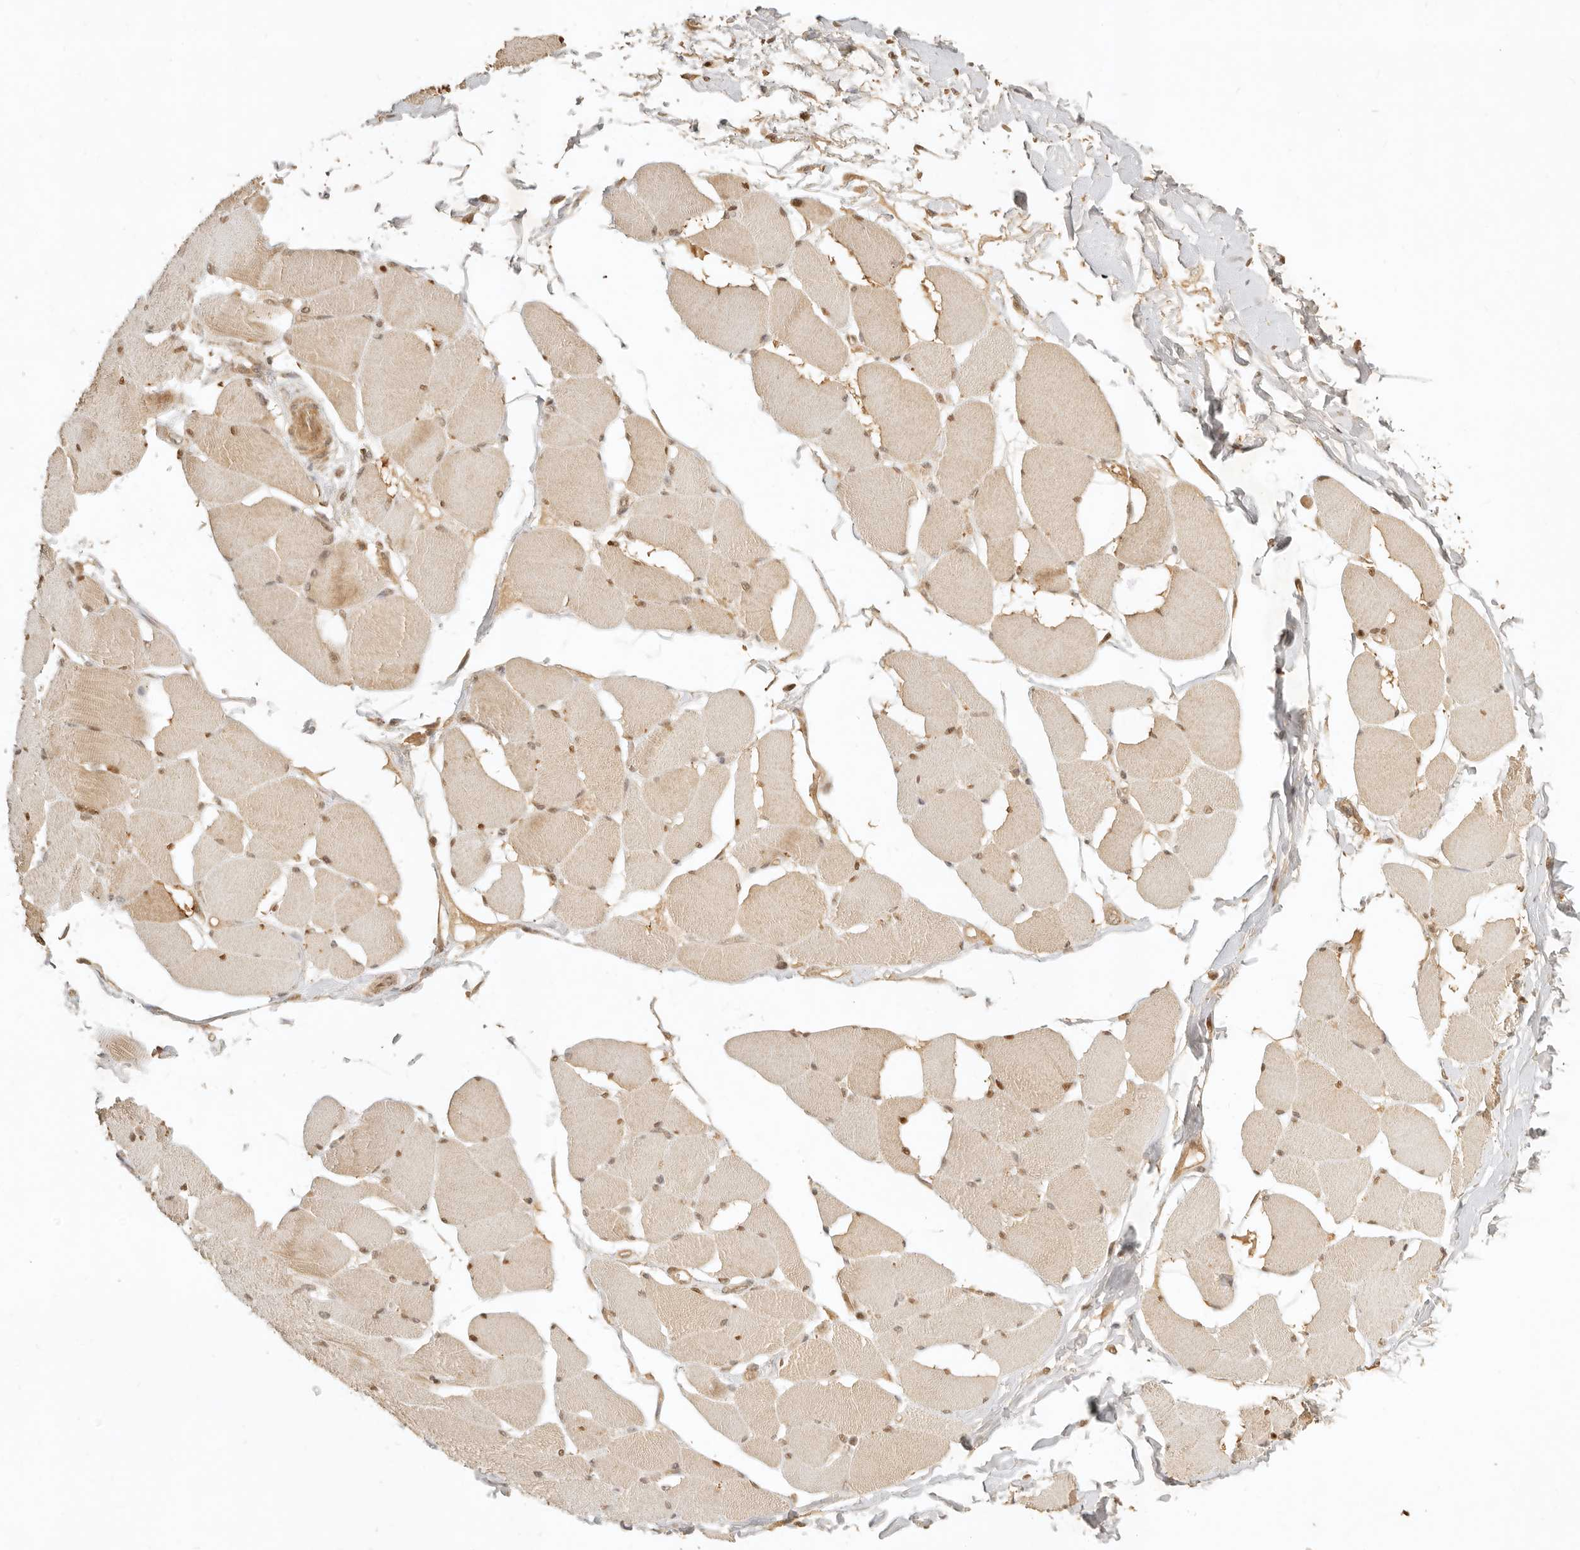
{"staining": {"intensity": "moderate", "quantity": ">75%", "location": "cytoplasmic/membranous,nuclear"}, "tissue": "skeletal muscle", "cell_type": "Myocytes", "image_type": "normal", "snomed": [{"axis": "morphology", "description": "Normal tissue, NOS"}, {"axis": "topography", "description": "Skin"}, {"axis": "topography", "description": "Skeletal muscle"}], "caption": "IHC micrograph of benign skeletal muscle stained for a protein (brown), which demonstrates medium levels of moderate cytoplasmic/membranous,nuclear staining in about >75% of myocytes.", "gene": "KIF2B", "patient": {"sex": "male", "age": 83}}